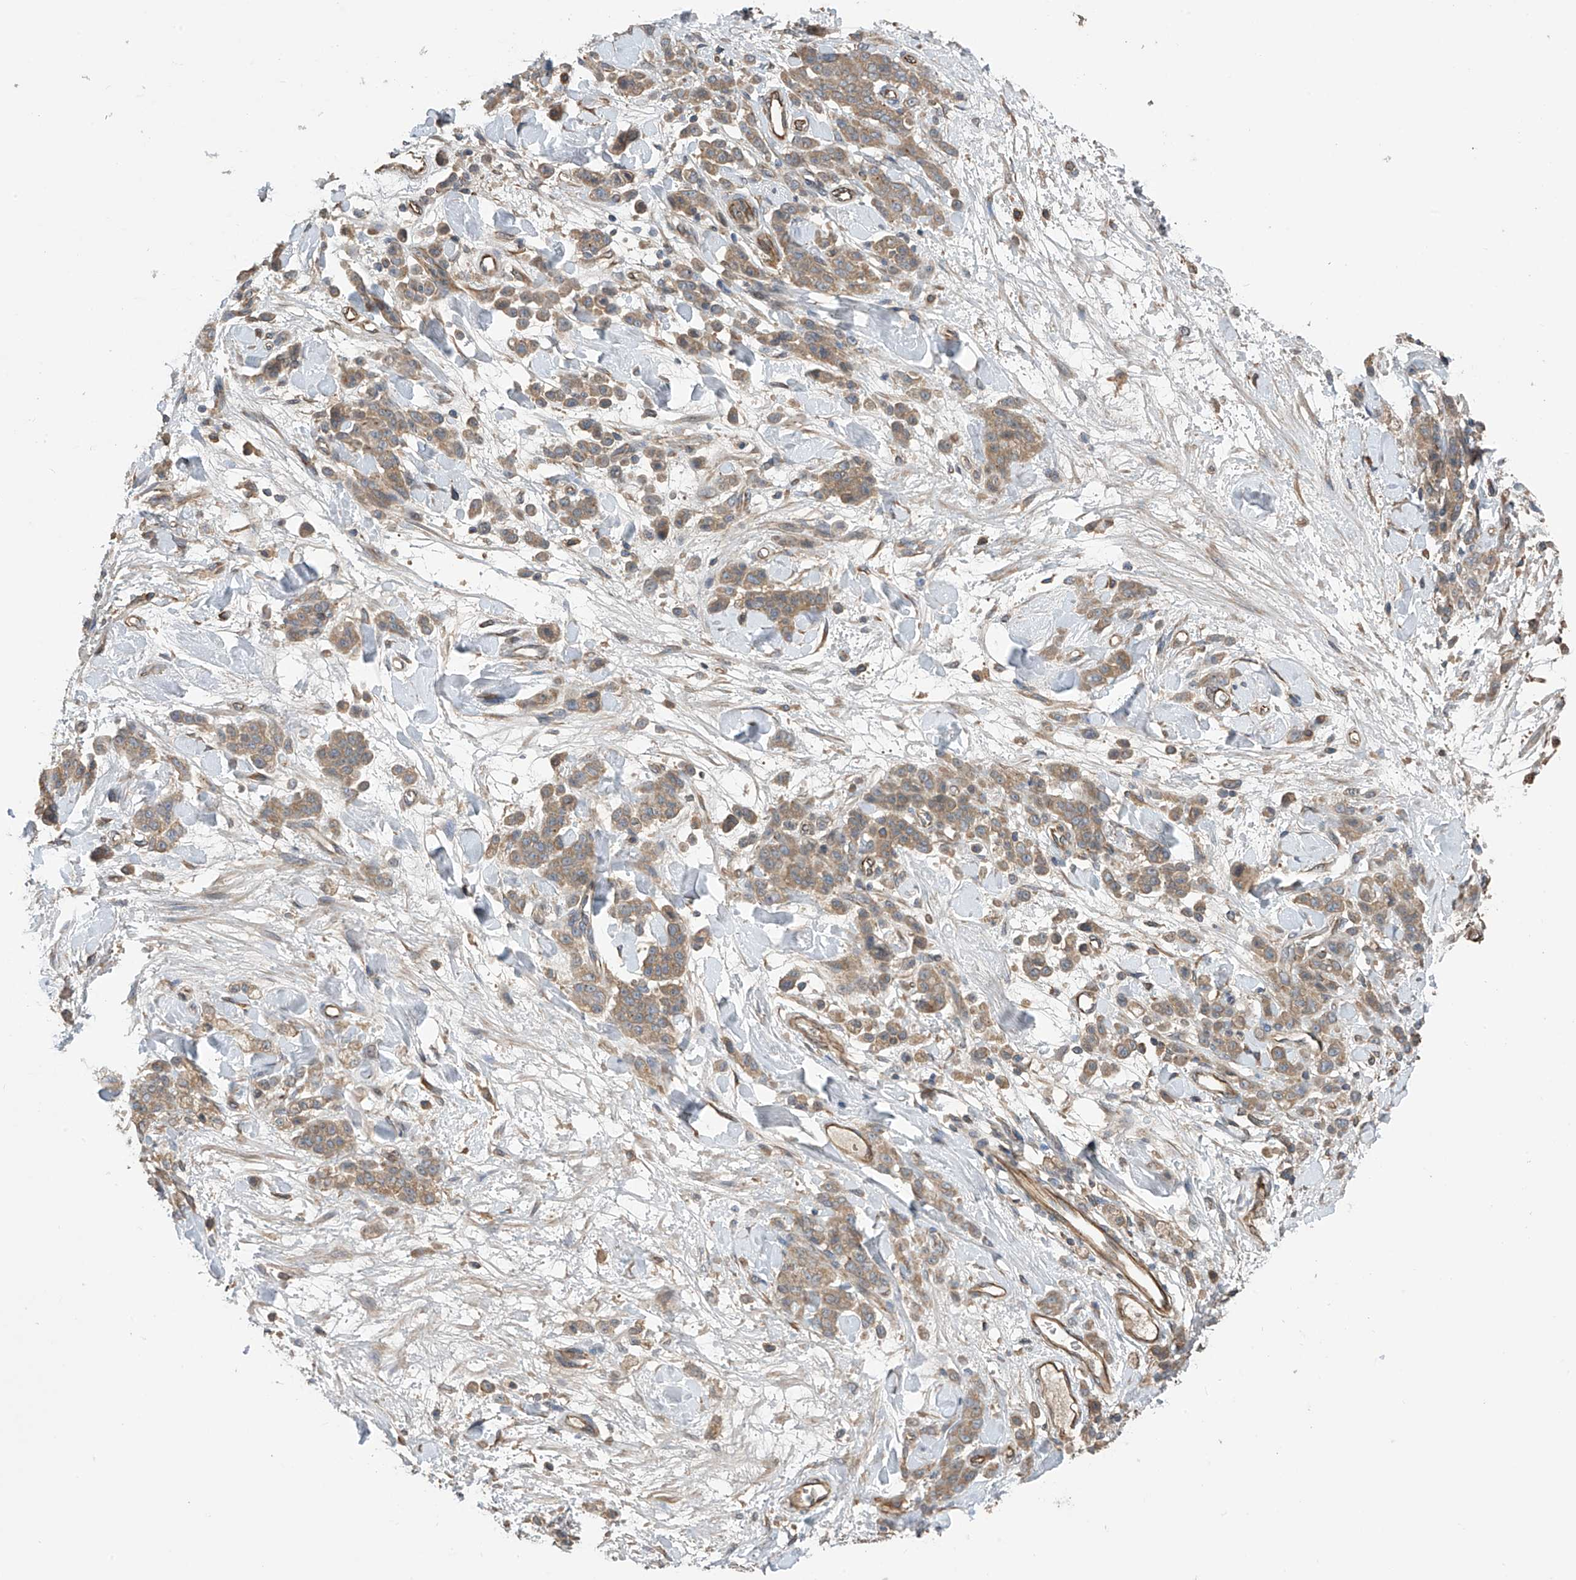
{"staining": {"intensity": "moderate", "quantity": ">75%", "location": "cytoplasmic/membranous"}, "tissue": "stomach cancer", "cell_type": "Tumor cells", "image_type": "cancer", "snomed": [{"axis": "morphology", "description": "Normal tissue, NOS"}, {"axis": "morphology", "description": "Adenocarcinoma, NOS"}, {"axis": "topography", "description": "Stomach"}], "caption": "Adenocarcinoma (stomach) was stained to show a protein in brown. There is medium levels of moderate cytoplasmic/membranous staining in approximately >75% of tumor cells.", "gene": "PHACTR4", "patient": {"sex": "male", "age": 82}}